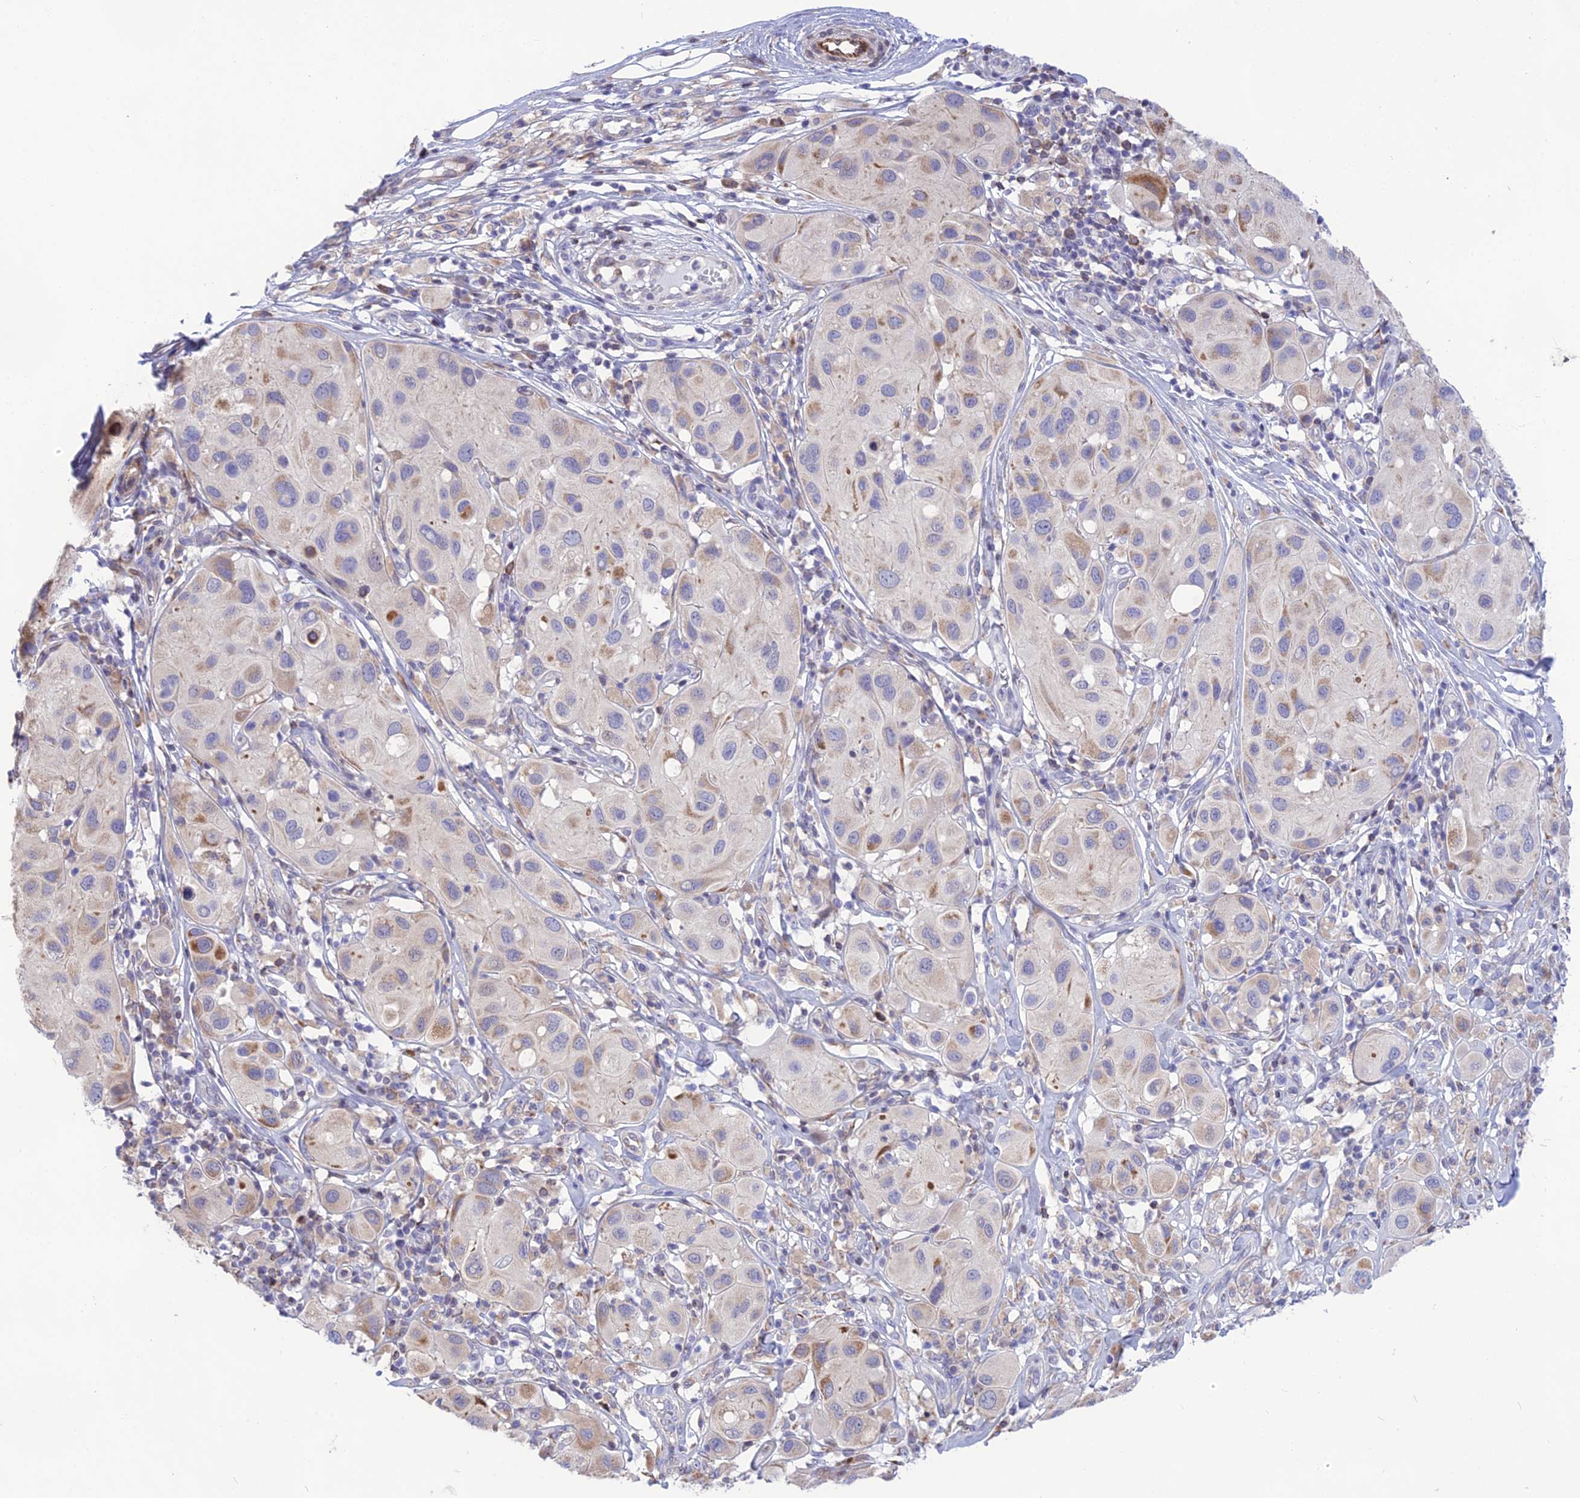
{"staining": {"intensity": "moderate", "quantity": "<25%", "location": "cytoplasmic/membranous"}, "tissue": "melanoma", "cell_type": "Tumor cells", "image_type": "cancer", "snomed": [{"axis": "morphology", "description": "Malignant melanoma, Metastatic site"}, {"axis": "topography", "description": "Skin"}], "caption": "High-power microscopy captured an IHC image of melanoma, revealing moderate cytoplasmic/membranous staining in about <25% of tumor cells.", "gene": "DOC2B", "patient": {"sex": "male", "age": 41}}